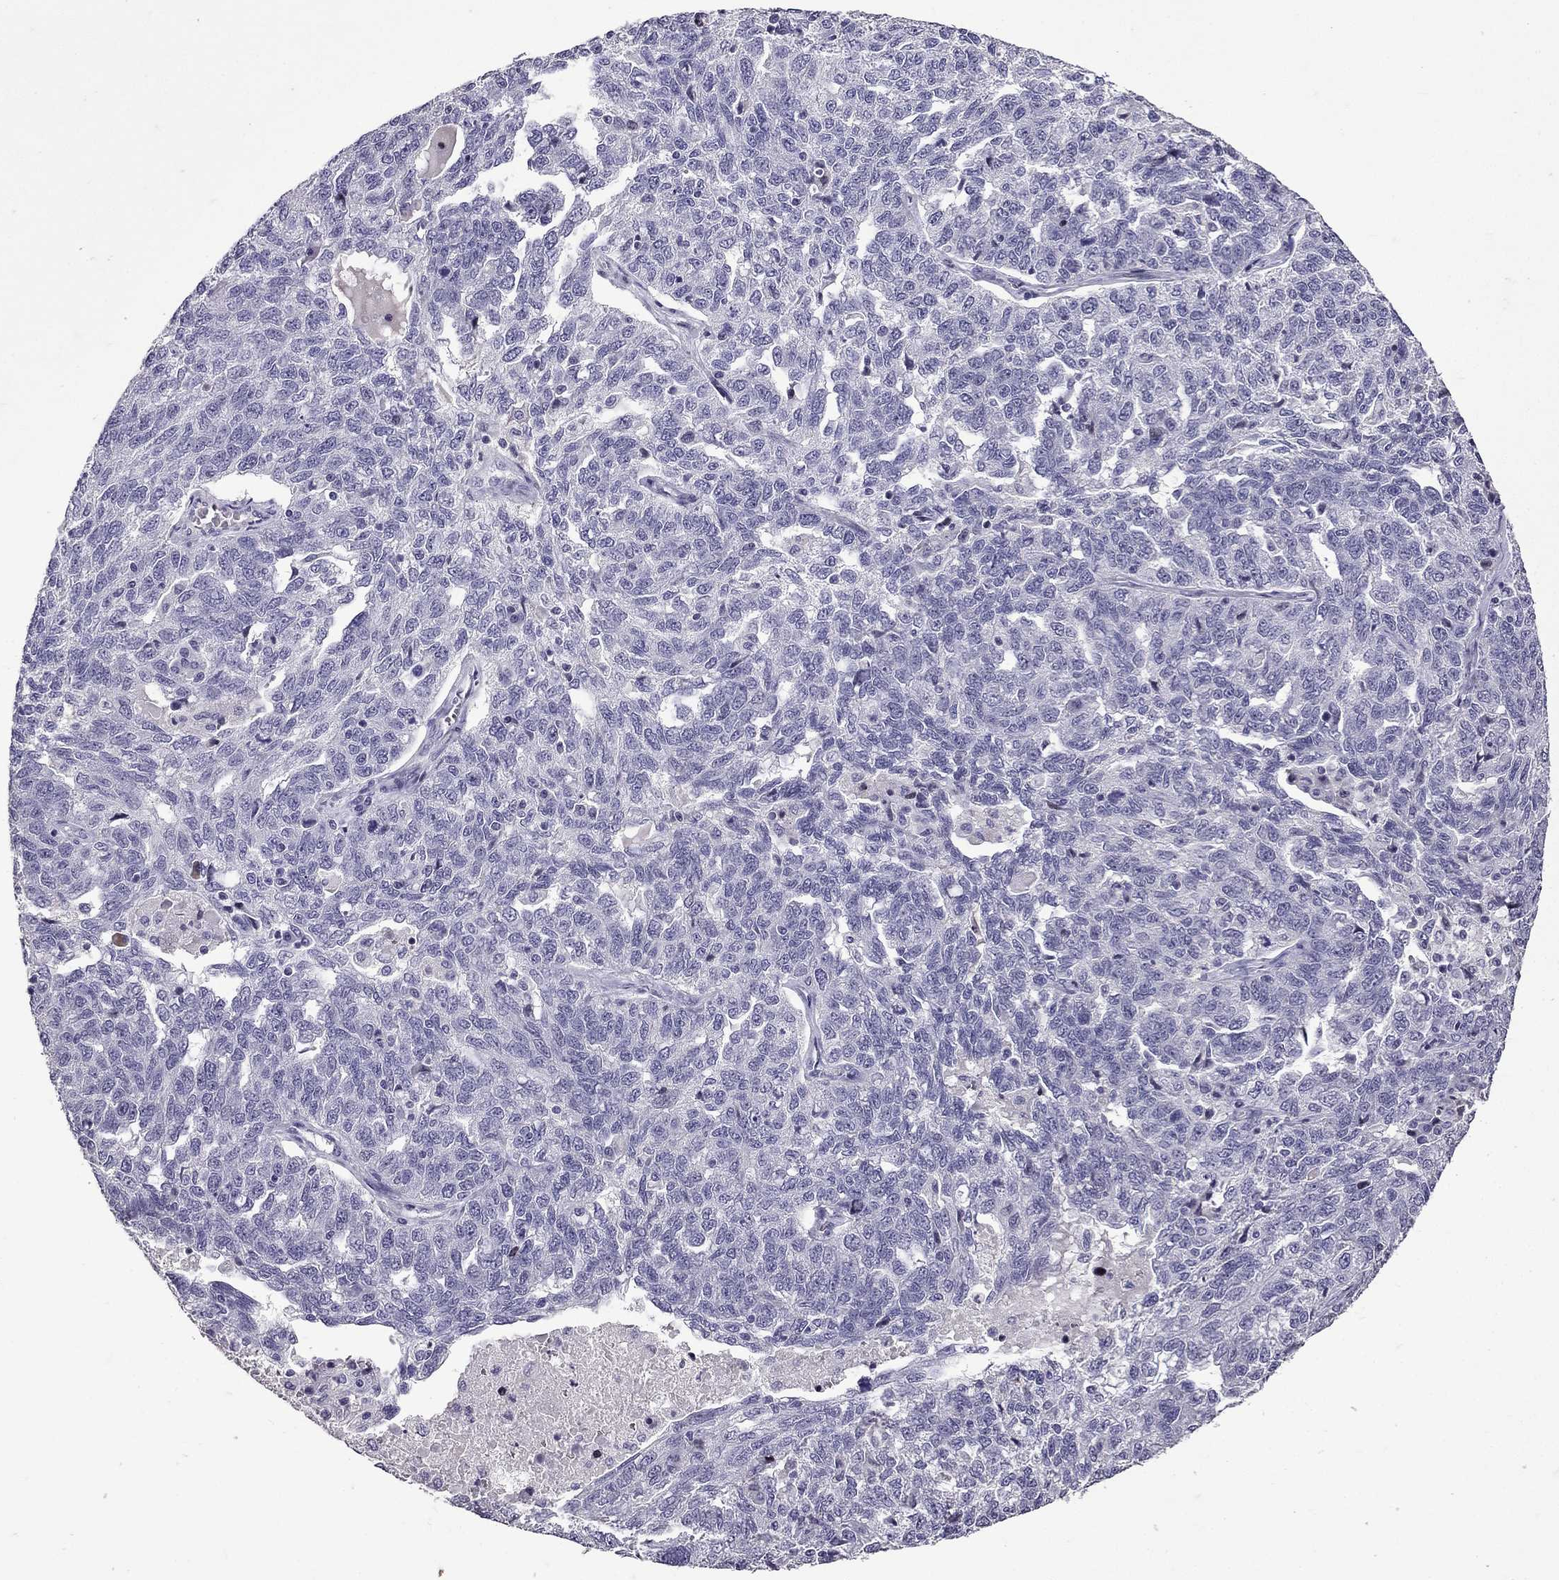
{"staining": {"intensity": "negative", "quantity": "none", "location": "none"}, "tissue": "ovarian cancer", "cell_type": "Tumor cells", "image_type": "cancer", "snomed": [{"axis": "morphology", "description": "Cystadenocarcinoma, serous, NOS"}, {"axis": "topography", "description": "Ovary"}], "caption": "There is no significant staining in tumor cells of ovarian cancer.", "gene": "TTN", "patient": {"sex": "female", "age": 71}}